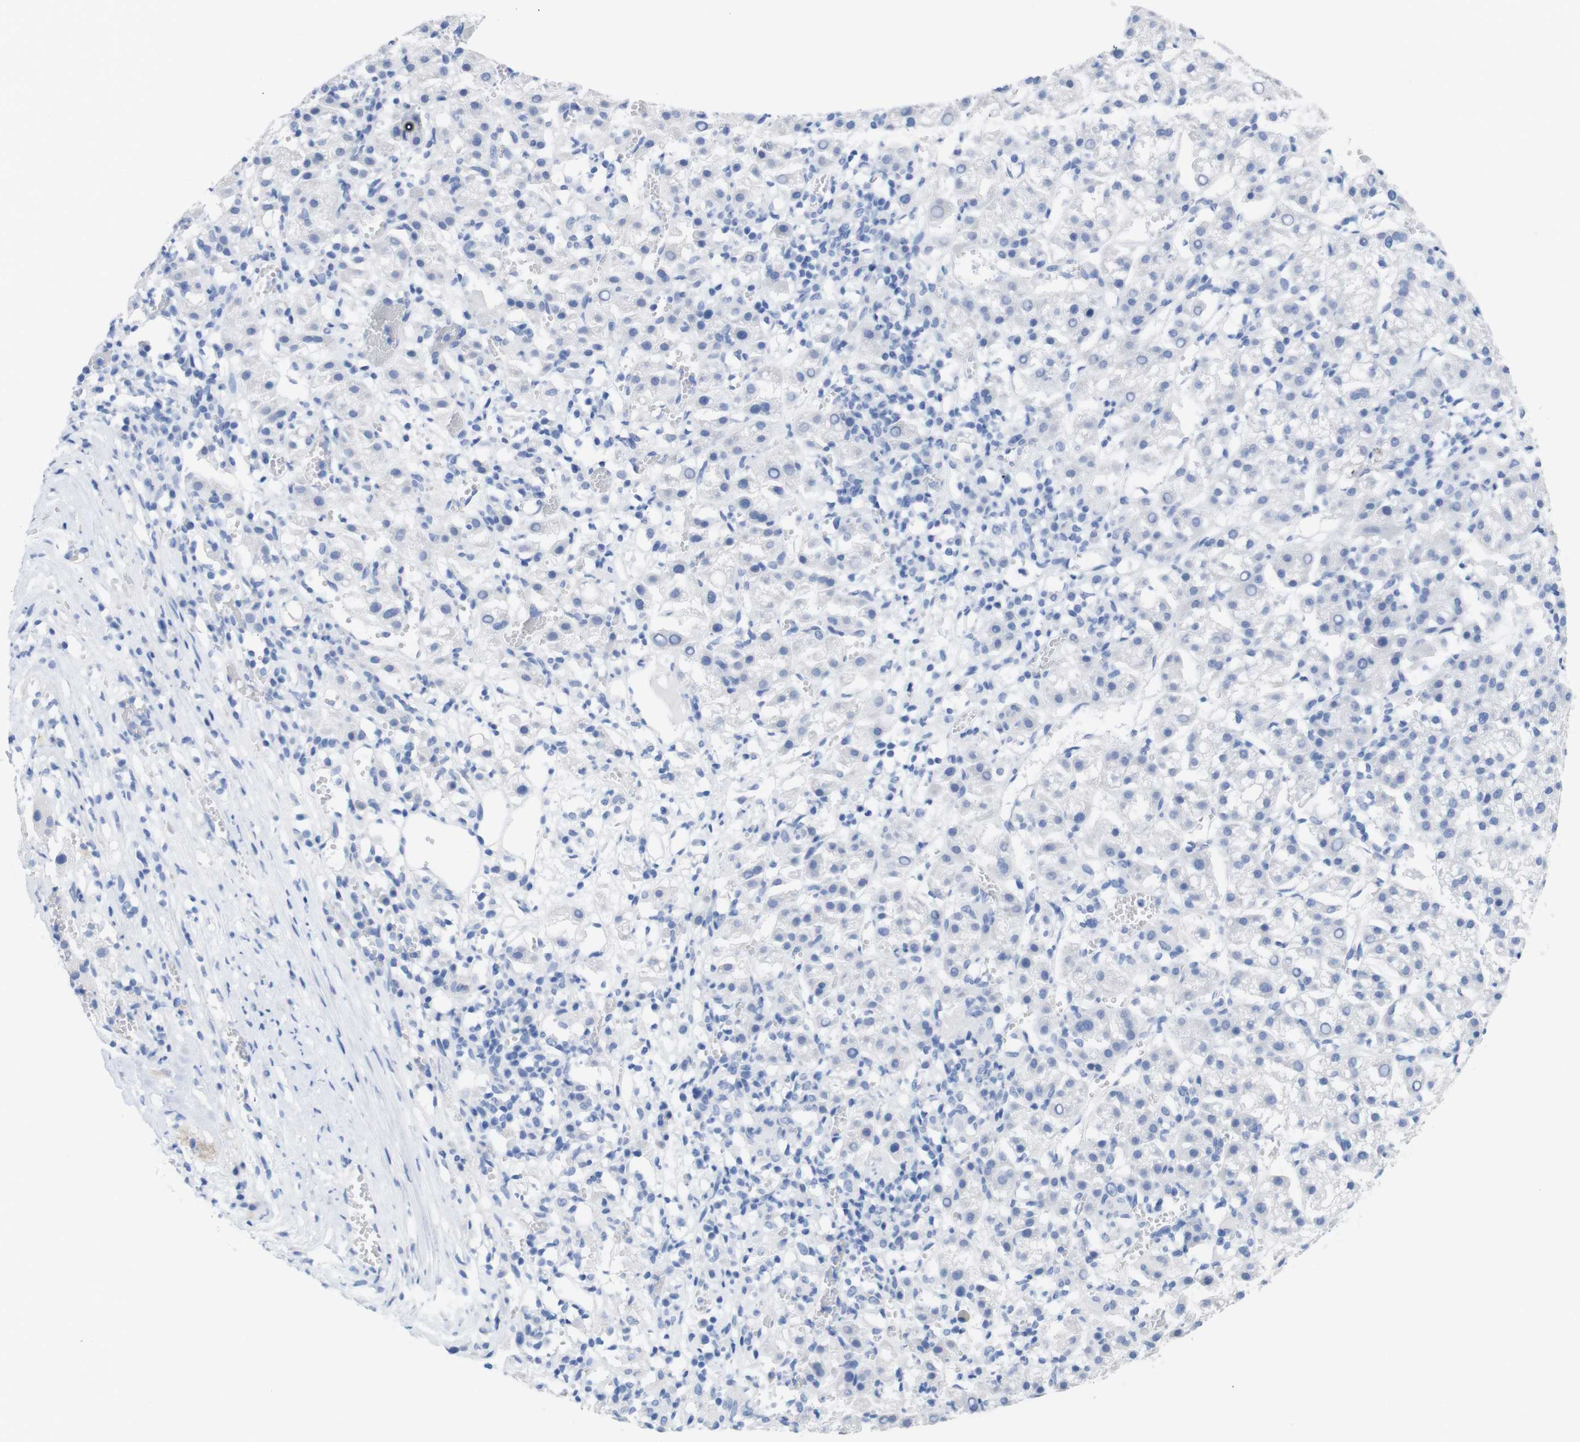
{"staining": {"intensity": "negative", "quantity": "none", "location": "none"}, "tissue": "liver cancer", "cell_type": "Tumor cells", "image_type": "cancer", "snomed": [{"axis": "morphology", "description": "Carcinoma, Hepatocellular, NOS"}, {"axis": "topography", "description": "Liver"}], "caption": "Immunohistochemistry photomicrograph of liver cancer stained for a protein (brown), which reveals no staining in tumor cells.", "gene": "PNMA1", "patient": {"sex": "female", "age": 58}}